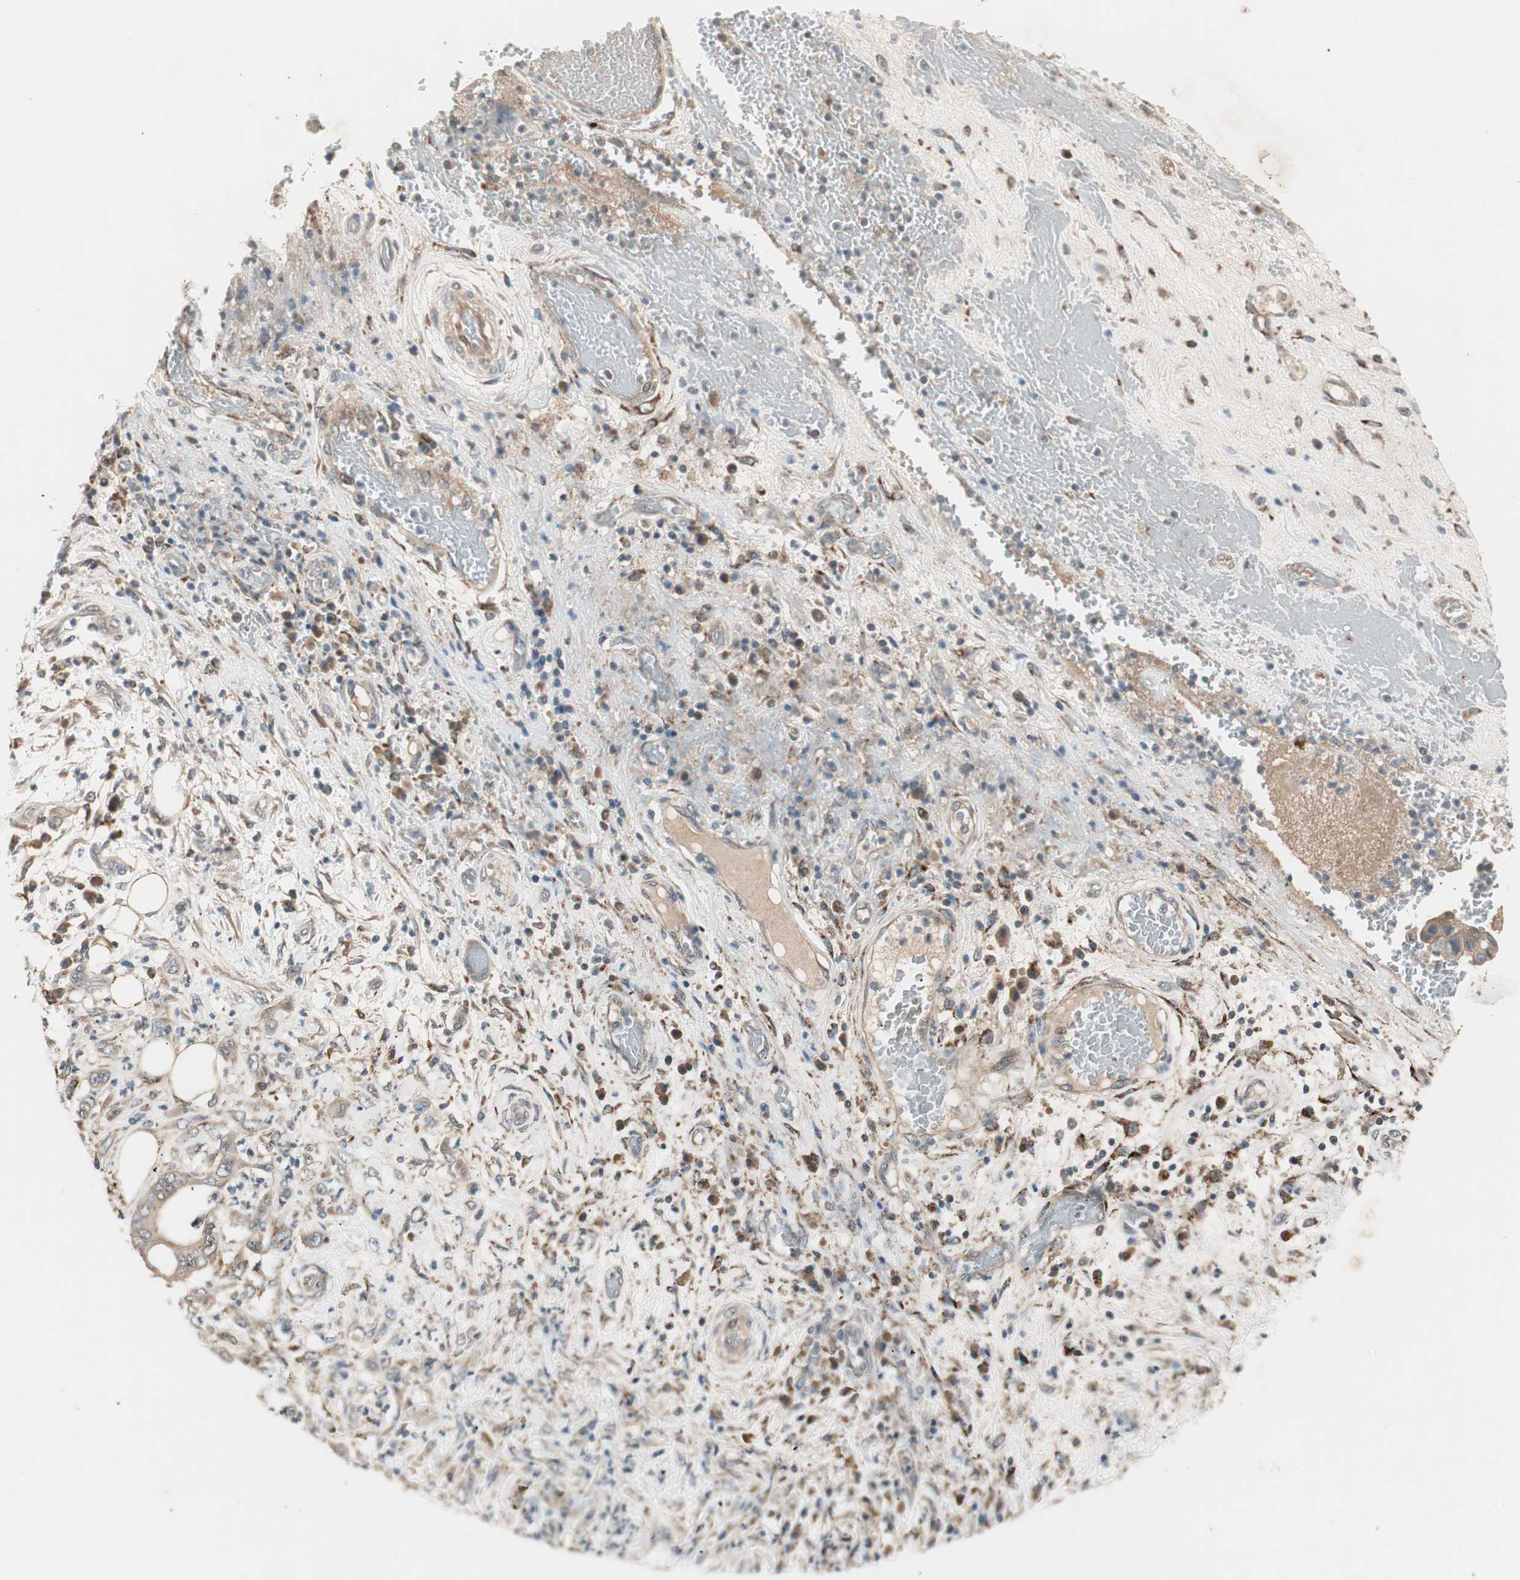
{"staining": {"intensity": "moderate", "quantity": ">75%", "location": "cytoplasmic/membranous"}, "tissue": "stomach cancer", "cell_type": "Tumor cells", "image_type": "cancer", "snomed": [{"axis": "morphology", "description": "Adenocarcinoma, NOS"}, {"axis": "topography", "description": "Stomach"}], "caption": "Immunohistochemical staining of stomach adenocarcinoma displays medium levels of moderate cytoplasmic/membranous protein expression in approximately >75% of tumor cells.", "gene": "NFRKB", "patient": {"sex": "female", "age": 73}}